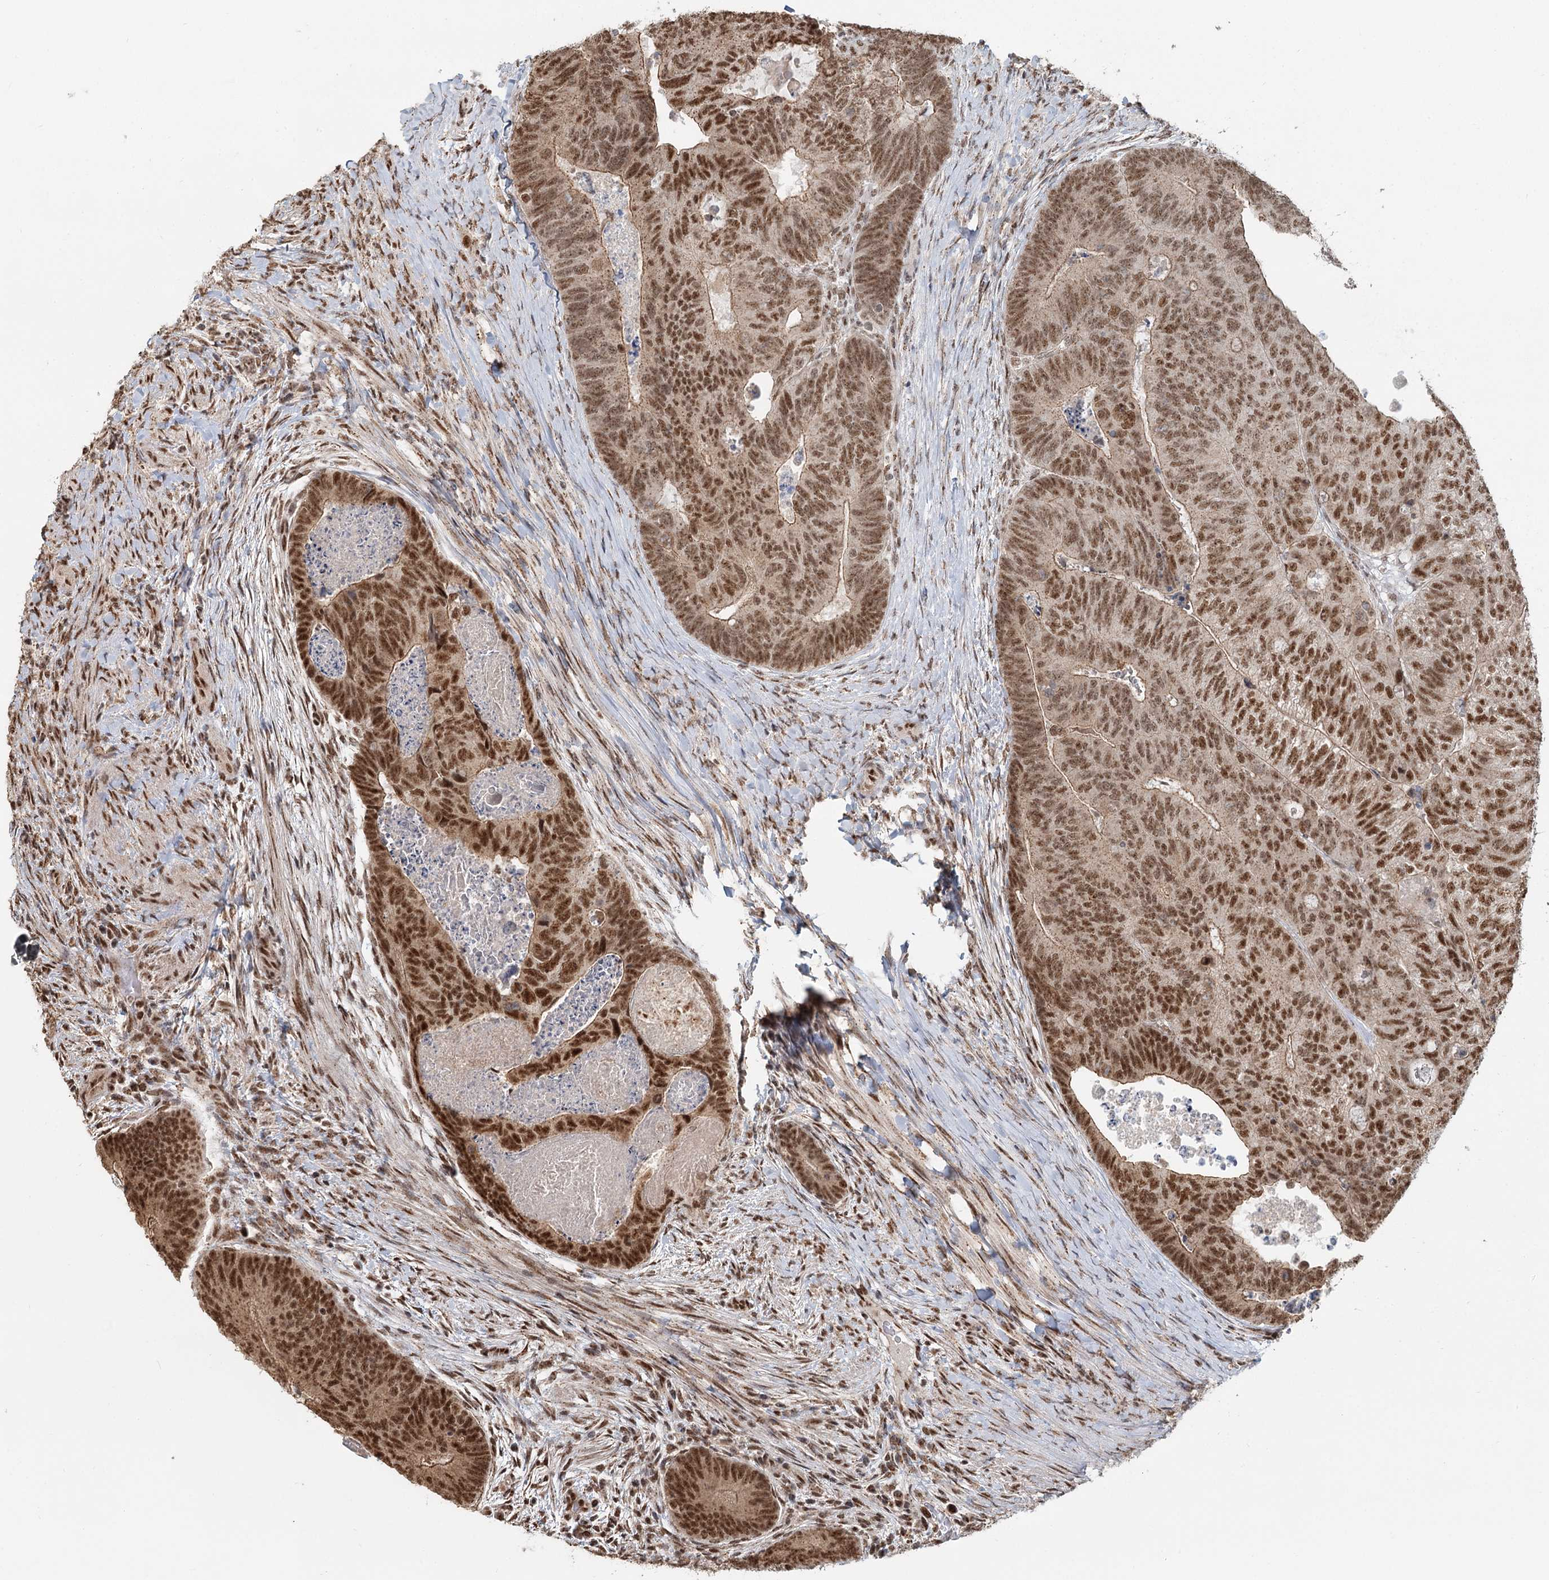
{"staining": {"intensity": "strong", "quantity": ">75%", "location": "nuclear"}, "tissue": "colorectal cancer", "cell_type": "Tumor cells", "image_type": "cancer", "snomed": [{"axis": "morphology", "description": "Adenocarcinoma, NOS"}, {"axis": "topography", "description": "Colon"}], "caption": "Approximately >75% of tumor cells in adenocarcinoma (colorectal) exhibit strong nuclear protein positivity as visualized by brown immunohistochemical staining.", "gene": "GPALPP1", "patient": {"sex": "female", "age": 67}}